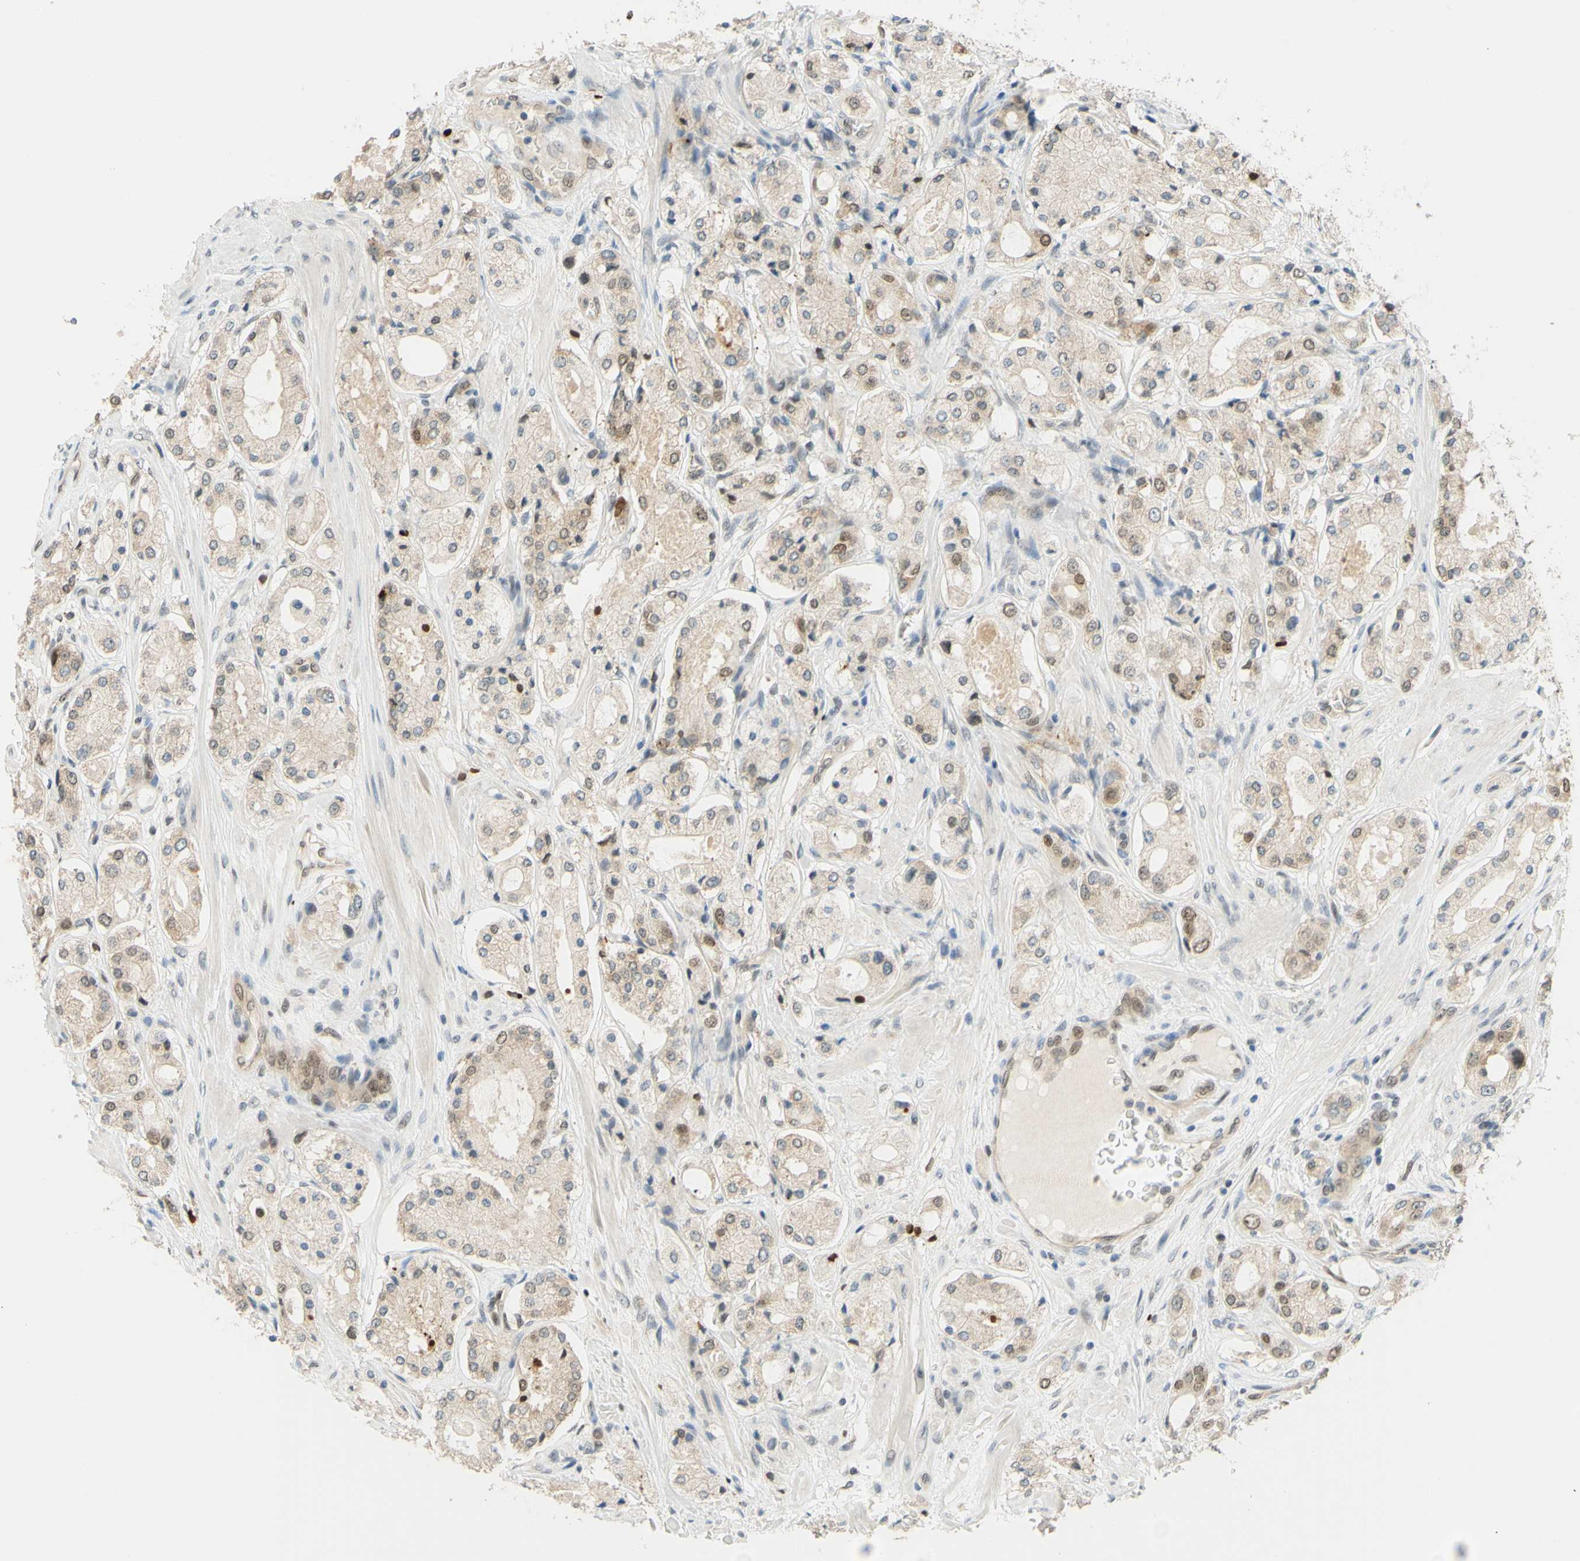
{"staining": {"intensity": "strong", "quantity": ">75%", "location": "cytoplasmic/membranous,nuclear"}, "tissue": "prostate cancer", "cell_type": "Tumor cells", "image_type": "cancer", "snomed": [{"axis": "morphology", "description": "Adenocarcinoma, High grade"}, {"axis": "topography", "description": "Prostate"}], "caption": "IHC (DAB) staining of prostate cancer exhibits strong cytoplasmic/membranous and nuclear protein staining in about >75% of tumor cells.", "gene": "POLB", "patient": {"sex": "male", "age": 65}}